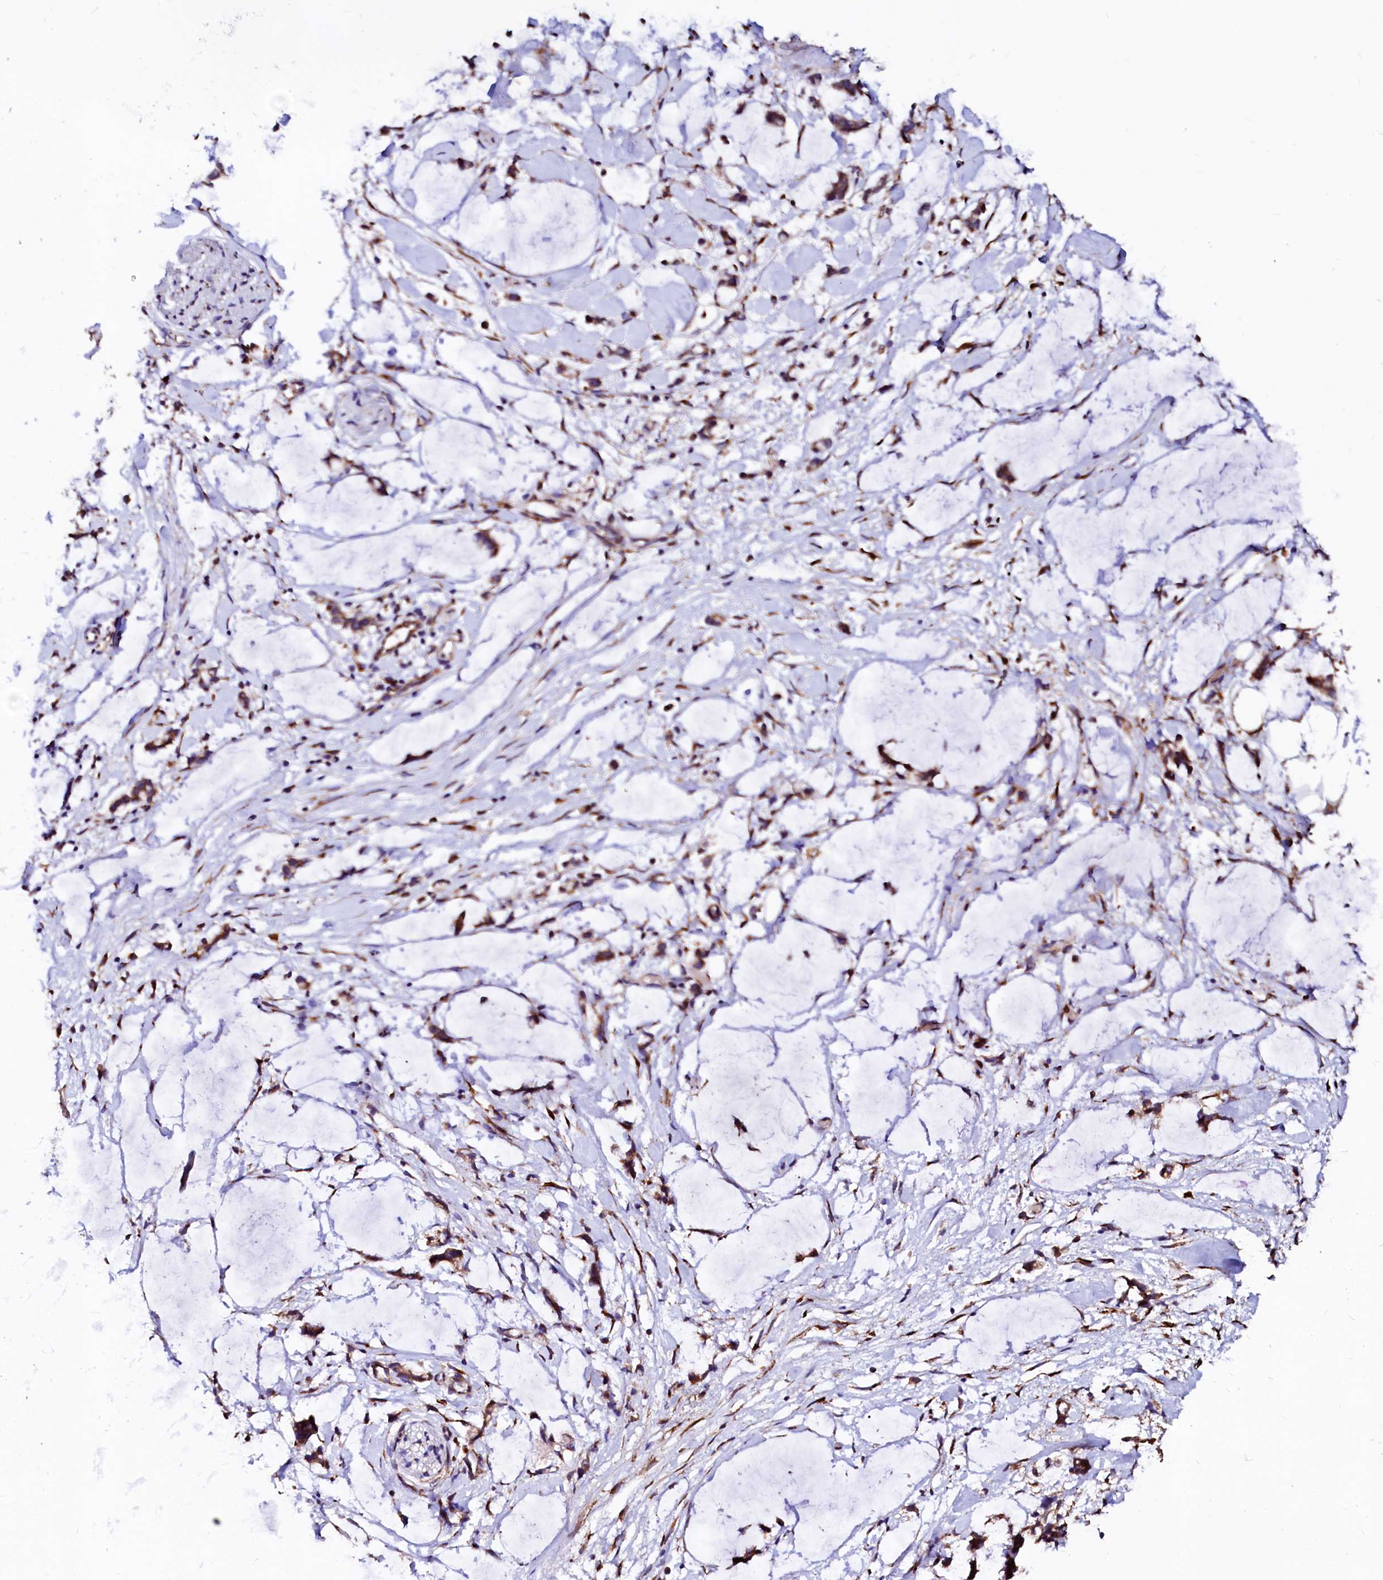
{"staining": {"intensity": "moderate", "quantity": "25%-75%", "location": "cytoplasmic/membranous"}, "tissue": "adipose tissue", "cell_type": "Adipocytes", "image_type": "normal", "snomed": [{"axis": "morphology", "description": "Normal tissue, NOS"}, {"axis": "morphology", "description": "Adenocarcinoma, NOS"}, {"axis": "topography", "description": "Colon"}, {"axis": "topography", "description": "Peripheral nerve tissue"}], "caption": "High-magnification brightfield microscopy of benign adipose tissue stained with DAB (3,3'-diaminobenzidine) (brown) and counterstained with hematoxylin (blue). adipocytes exhibit moderate cytoplasmic/membranous expression is seen in approximately25%-75% of cells. (brown staining indicates protein expression, while blue staining denotes nuclei).", "gene": "LMAN1", "patient": {"sex": "male", "age": 14}}